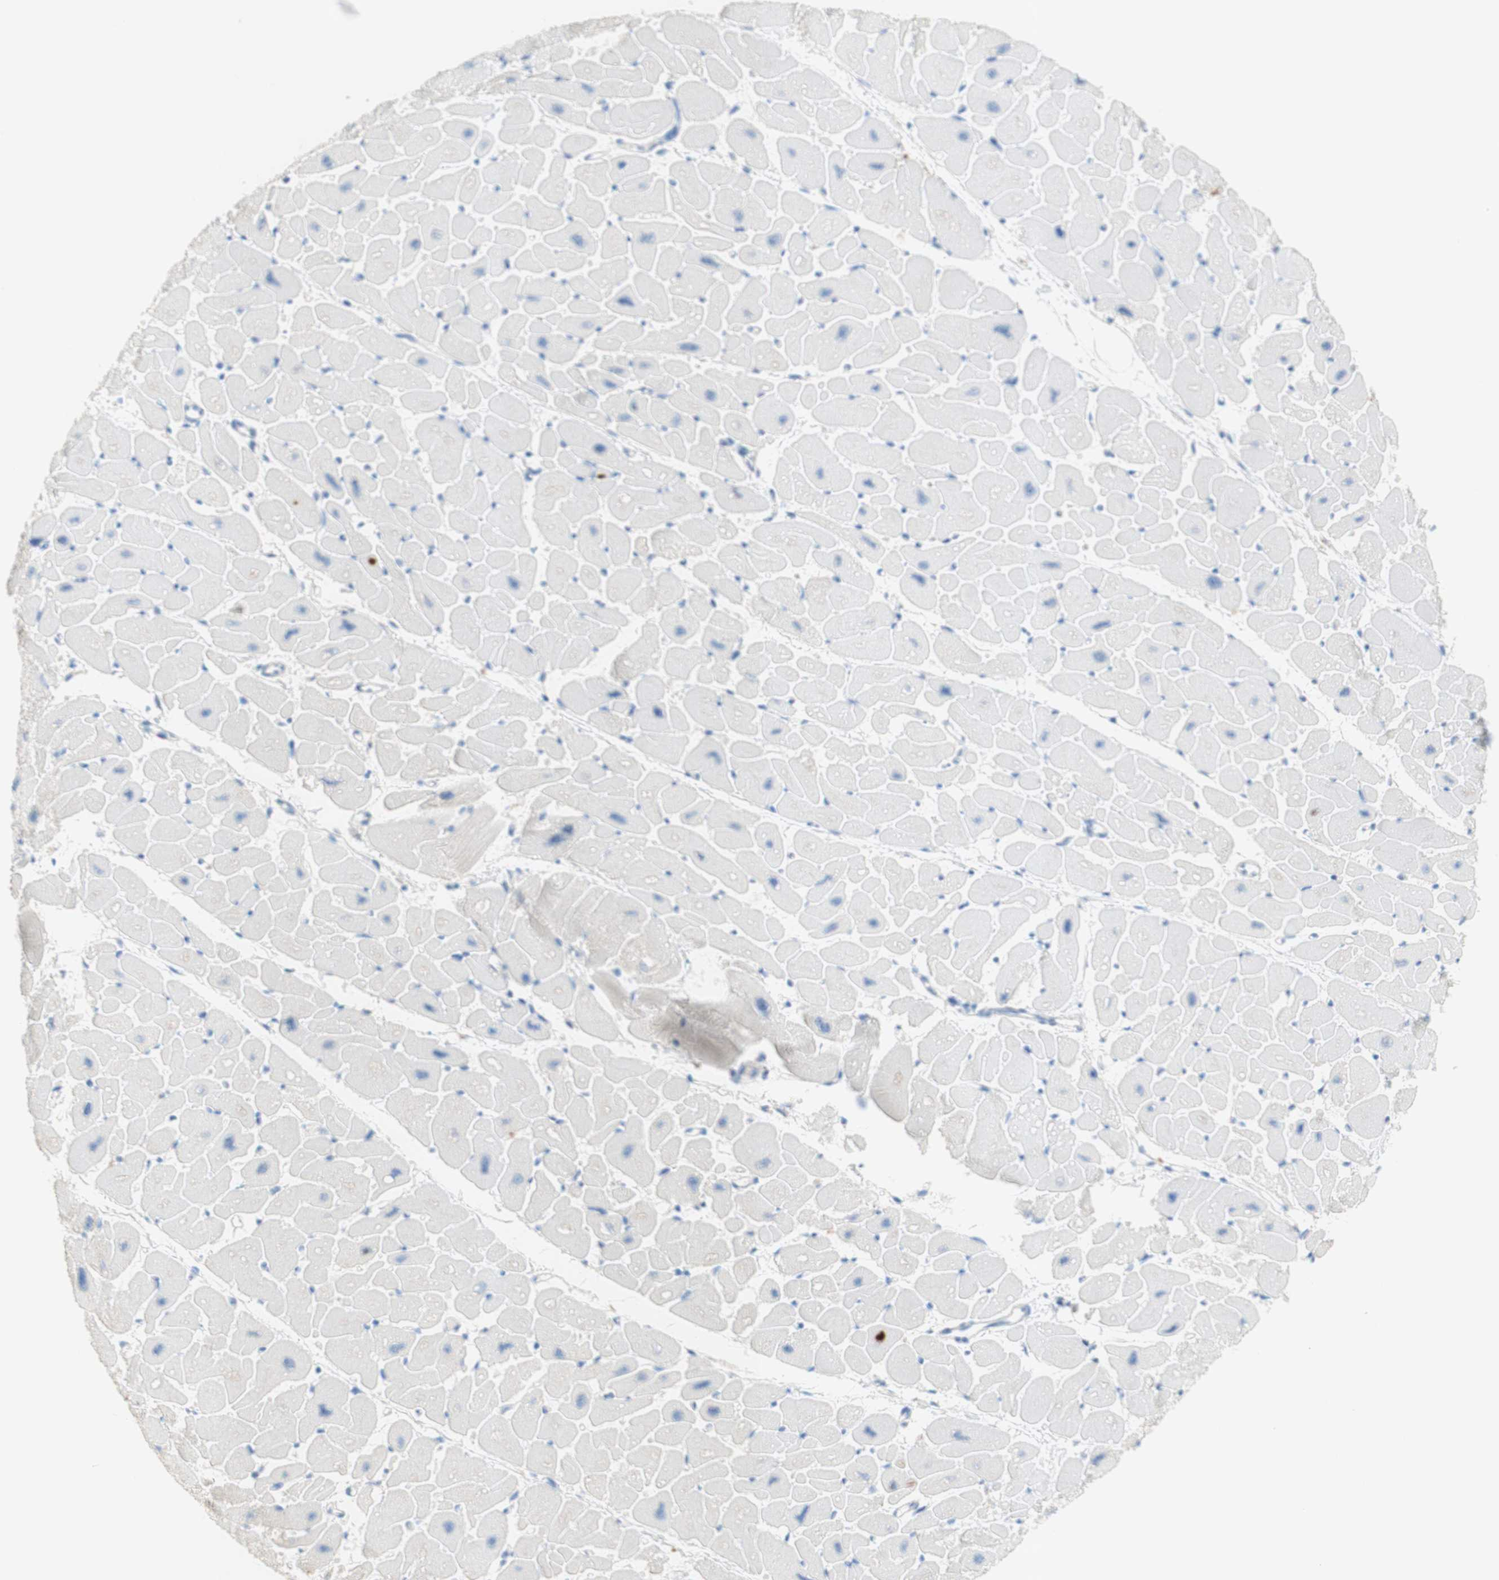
{"staining": {"intensity": "negative", "quantity": "none", "location": "none"}, "tissue": "heart muscle", "cell_type": "Cardiomyocytes", "image_type": "normal", "snomed": [{"axis": "morphology", "description": "Normal tissue, NOS"}, {"axis": "topography", "description": "Heart"}], "caption": "The immunohistochemistry (IHC) histopathology image has no significant positivity in cardiomyocytes of heart muscle. (Stains: DAB (3,3'-diaminobenzidine) immunohistochemistry (IHC) with hematoxylin counter stain, Microscopy: brightfield microscopy at high magnification).", "gene": "POLR2J3", "patient": {"sex": "female", "age": 54}}